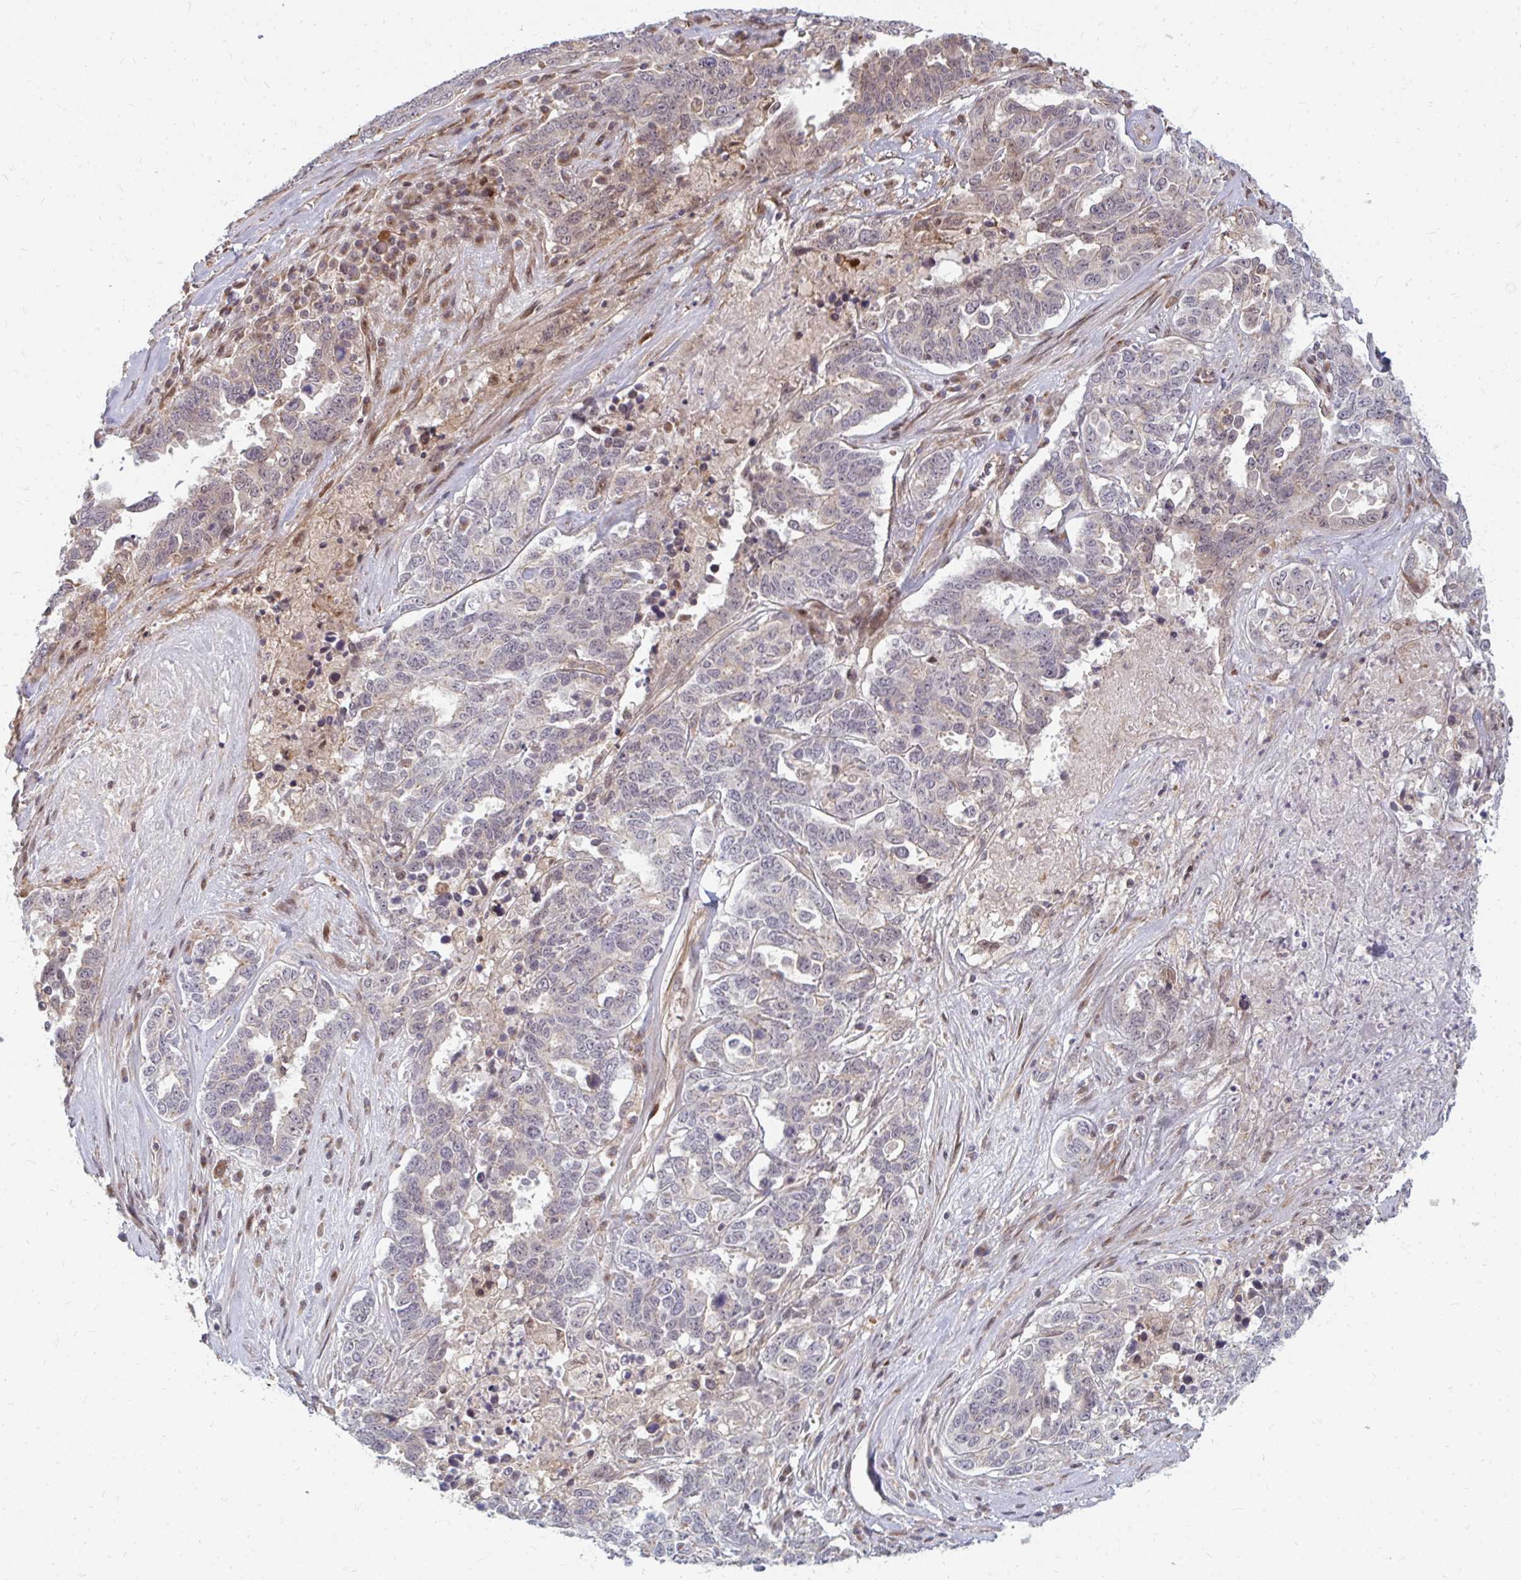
{"staining": {"intensity": "negative", "quantity": "none", "location": "none"}, "tissue": "ovarian cancer", "cell_type": "Tumor cells", "image_type": "cancer", "snomed": [{"axis": "morphology", "description": "Carcinoma, endometroid"}, {"axis": "topography", "description": "Ovary"}], "caption": "Immunohistochemical staining of human ovarian endometroid carcinoma demonstrates no significant positivity in tumor cells.", "gene": "ZNF285", "patient": {"sex": "female", "age": 62}}